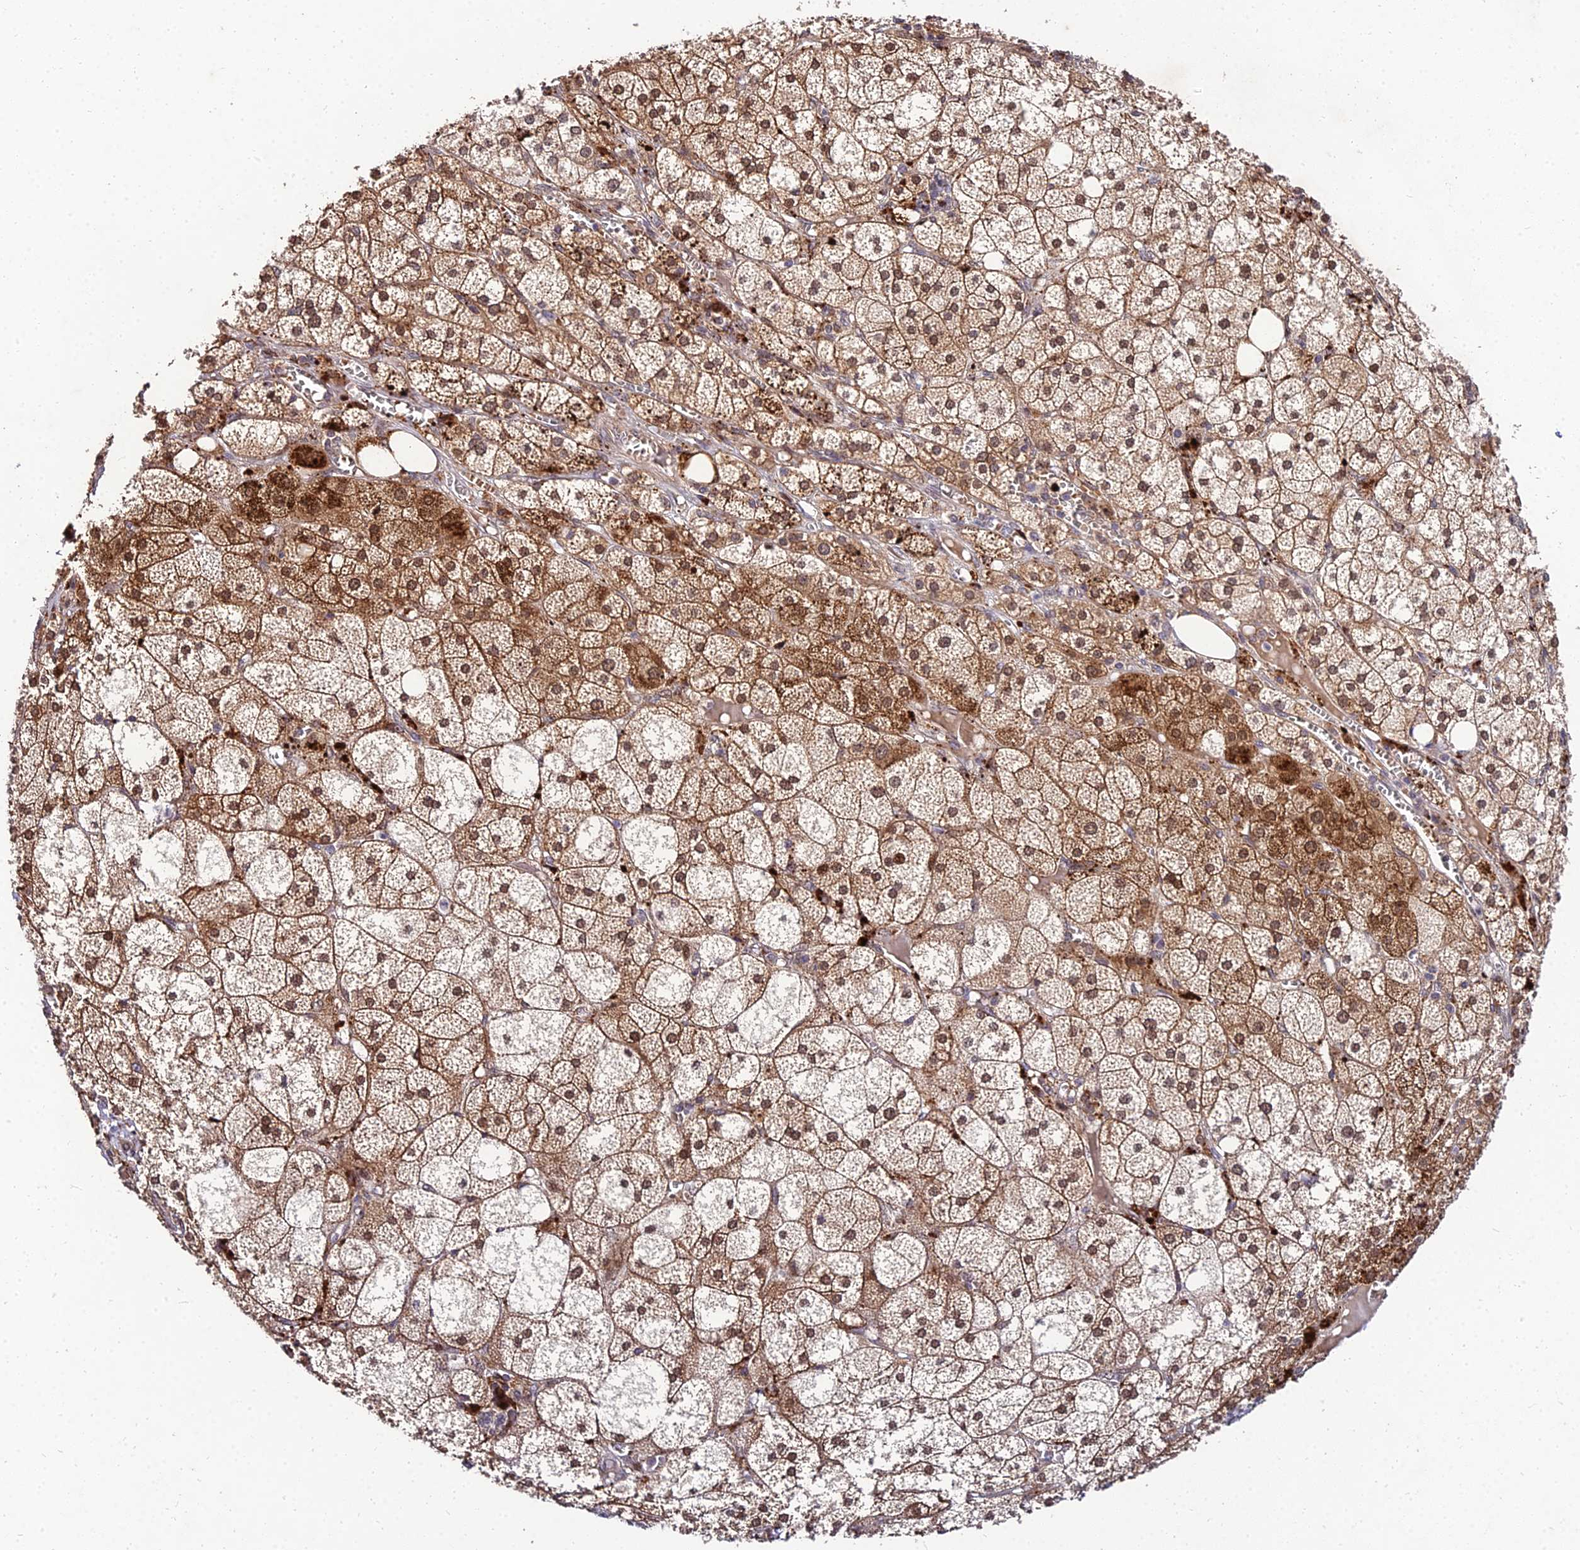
{"staining": {"intensity": "strong", "quantity": "25%-75%", "location": "cytoplasmic/membranous,nuclear"}, "tissue": "adrenal gland", "cell_type": "Glandular cells", "image_type": "normal", "snomed": [{"axis": "morphology", "description": "Normal tissue, NOS"}, {"axis": "topography", "description": "Adrenal gland"}], "caption": "Immunohistochemical staining of unremarkable adrenal gland reveals strong cytoplasmic/membranous,nuclear protein expression in about 25%-75% of glandular cells.", "gene": "MKKS", "patient": {"sex": "female", "age": 61}}